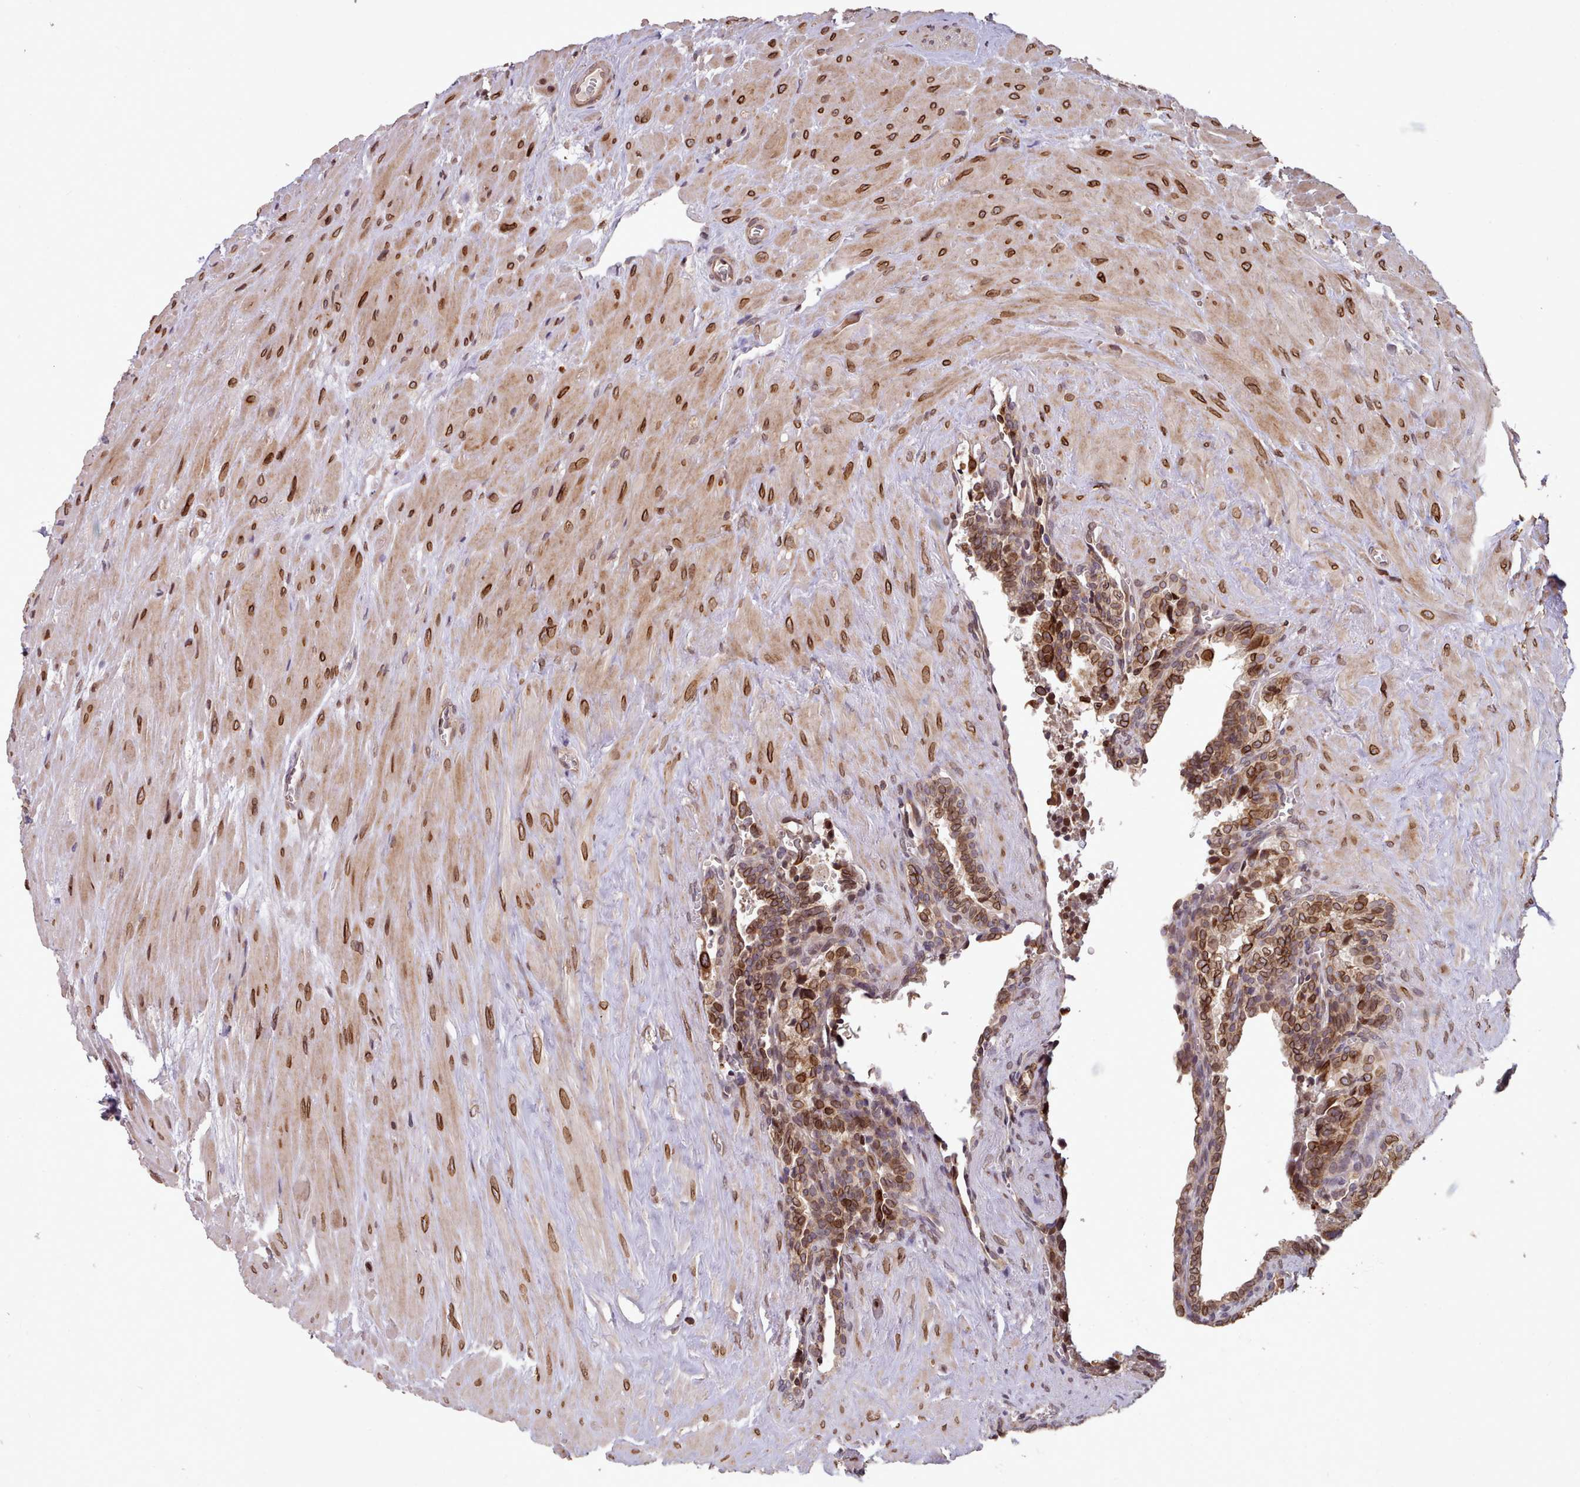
{"staining": {"intensity": "strong", "quantity": ">75%", "location": "cytoplasmic/membranous,nuclear"}, "tissue": "seminal vesicle", "cell_type": "Glandular cells", "image_type": "normal", "snomed": [{"axis": "morphology", "description": "Normal tissue, NOS"}, {"axis": "topography", "description": "Seminal veicle"}], "caption": "A high-resolution image shows immunohistochemistry staining of benign seminal vesicle, which exhibits strong cytoplasmic/membranous,nuclear expression in approximately >75% of glandular cells.", "gene": "TOR1AIP1", "patient": {"sex": "male", "age": 68}}